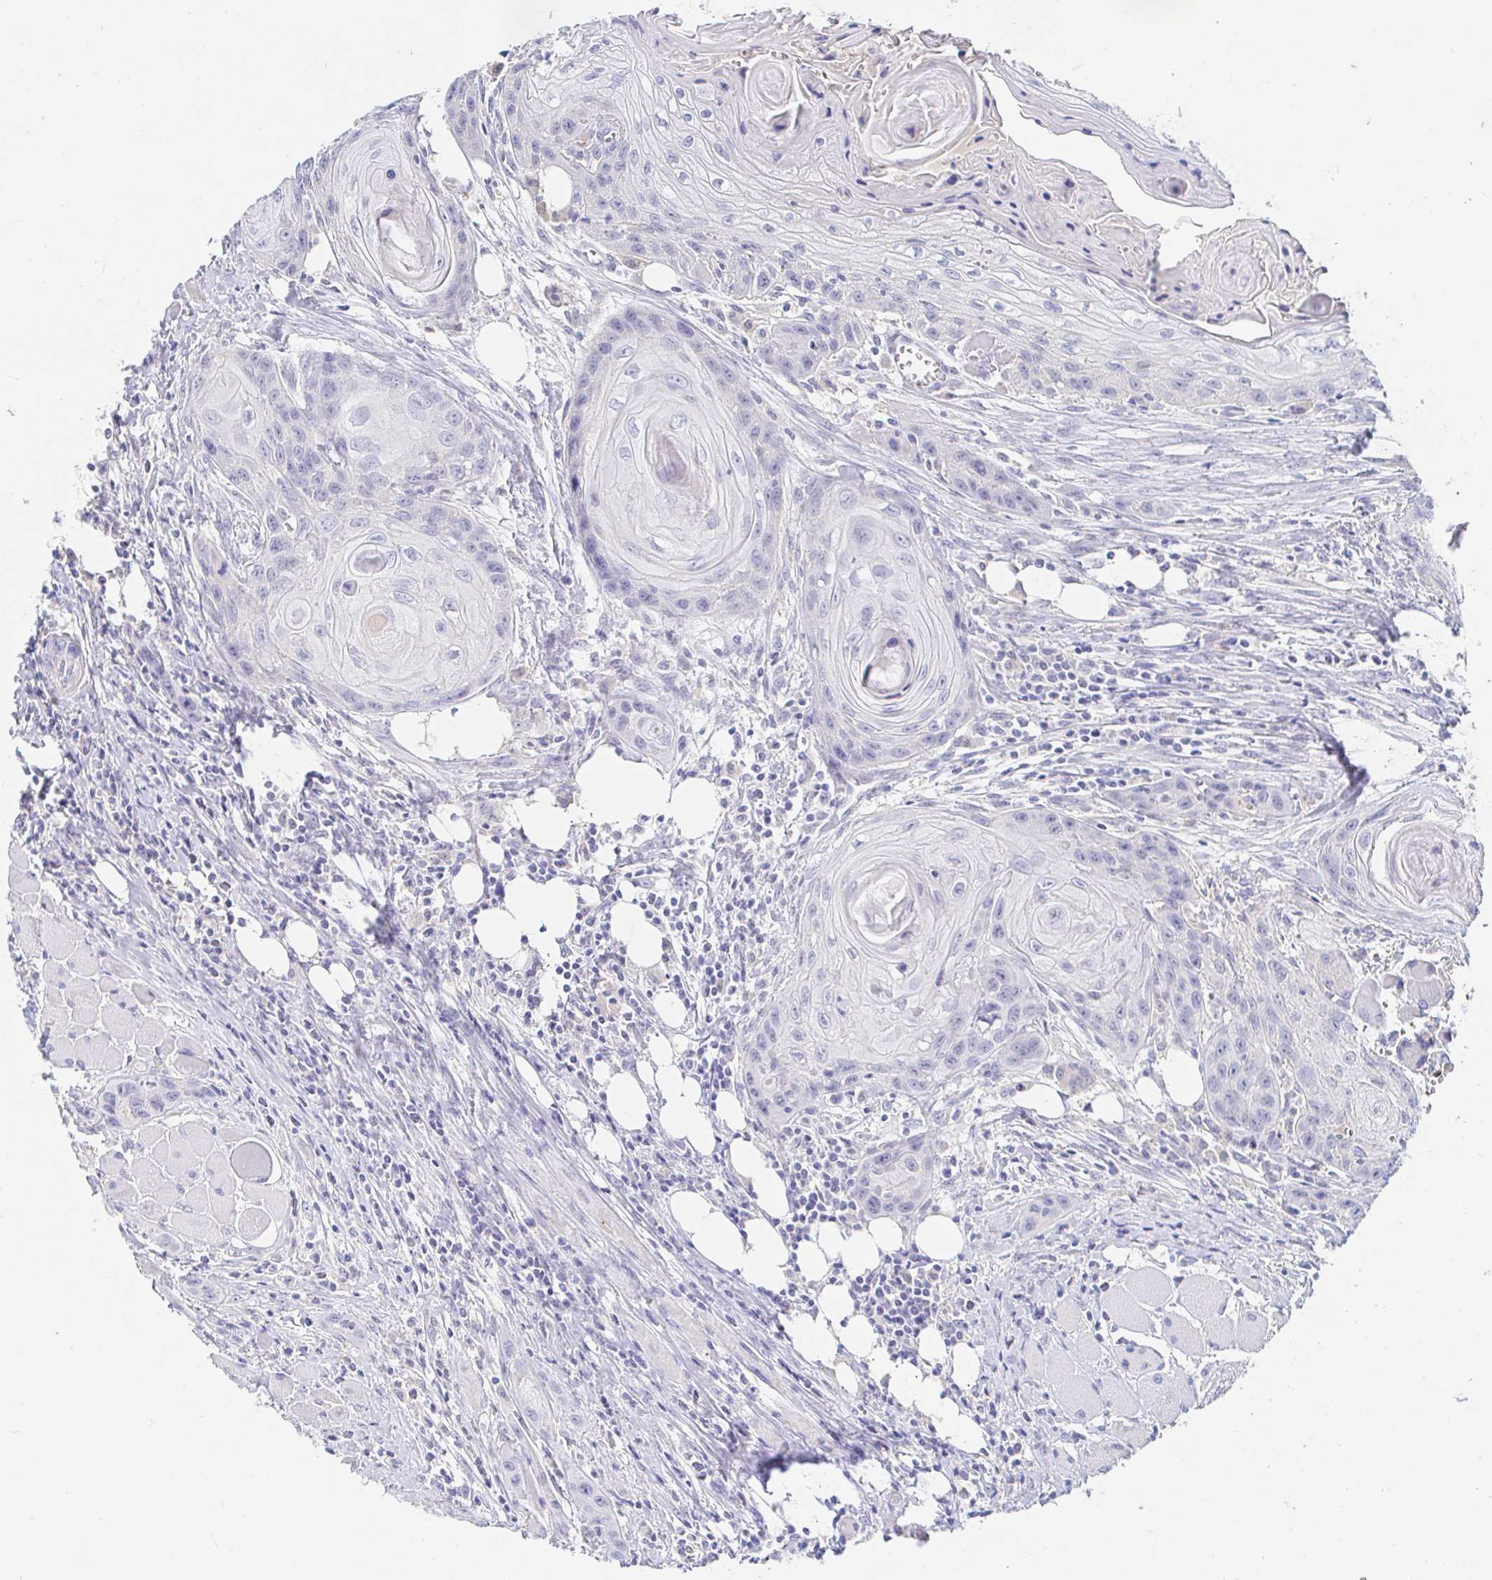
{"staining": {"intensity": "negative", "quantity": "none", "location": "none"}, "tissue": "head and neck cancer", "cell_type": "Tumor cells", "image_type": "cancer", "snomed": [{"axis": "morphology", "description": "Squamous cell carcinoma, NOS"}, {"axis": "topography", "description": "Oral tissue"}, {"axis": "topography", "description": "Head-Neck"}], "caption": "This photomicrograph is of head and neck squamous cell carcinoma stained with IHC to label a protein in brown with the nuclei are counter-stained blue. There is no positivity in tumor cells. (DAB (3,3'-diaminobenzidine) immunohistochemistry (IHC), high magnification).", "gene": "PDE6B", "patient": {"sex": "male", "age": 58}}